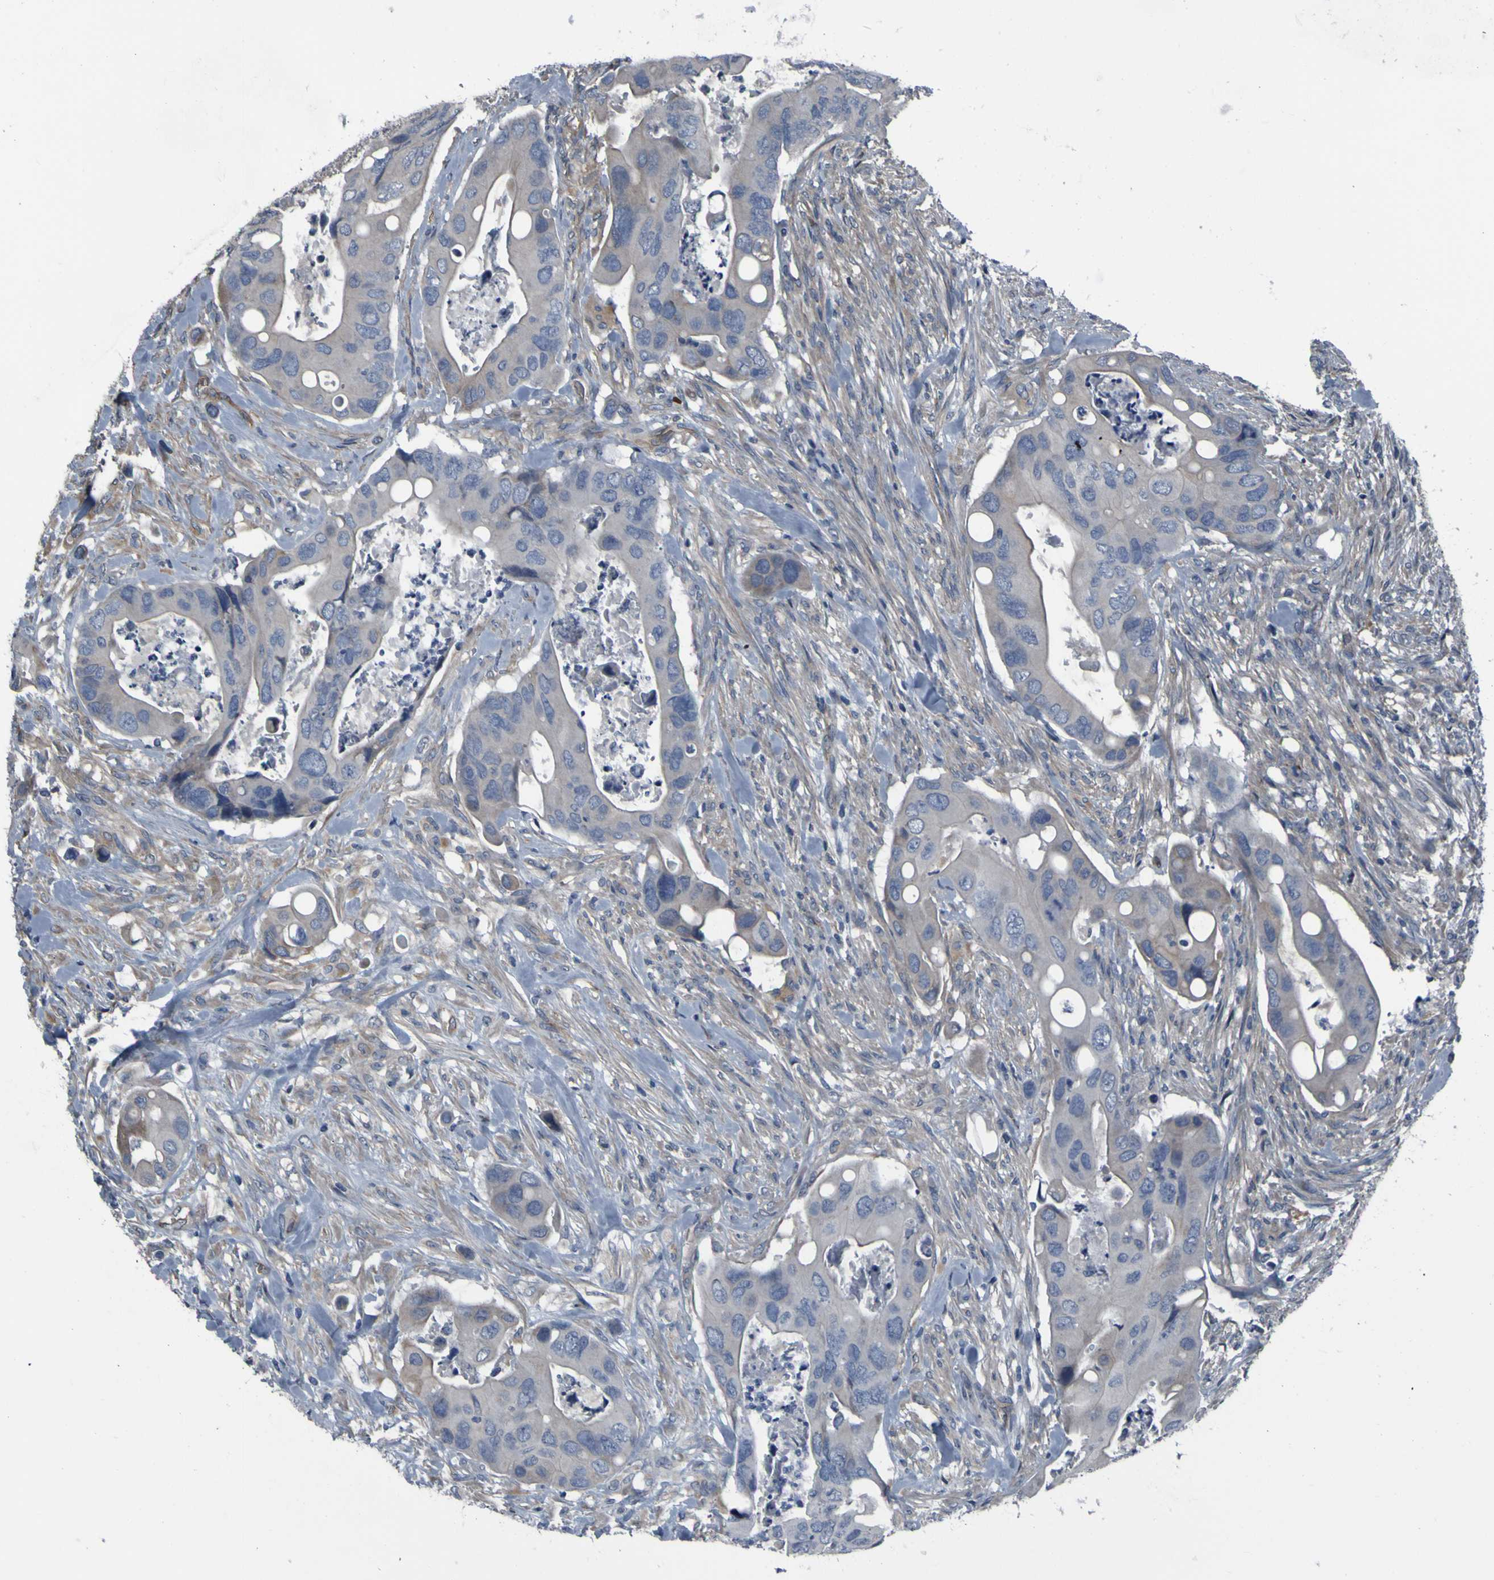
{"staining": {"intensity": "weak", "quantity": "<25%", "location": "cytoplasmic/membranous"}, "tissue": "colorectal cancer", "cell_type": "Tumor cells", "image_type": "cancer", "snomed": [{"axis": "morphology", "description": "Adenocarcinoma, NOS"}, {"axis": "topography", "description": "Rectum"}], "caption": "Tumor cells show no significant staining in colorectal adenocarcinoma. (Immunohistochemistry, brightfield microscopy, high magnification).", "gene": "GRAMD1A", "patient": {"sex": "female", "age": 57}}